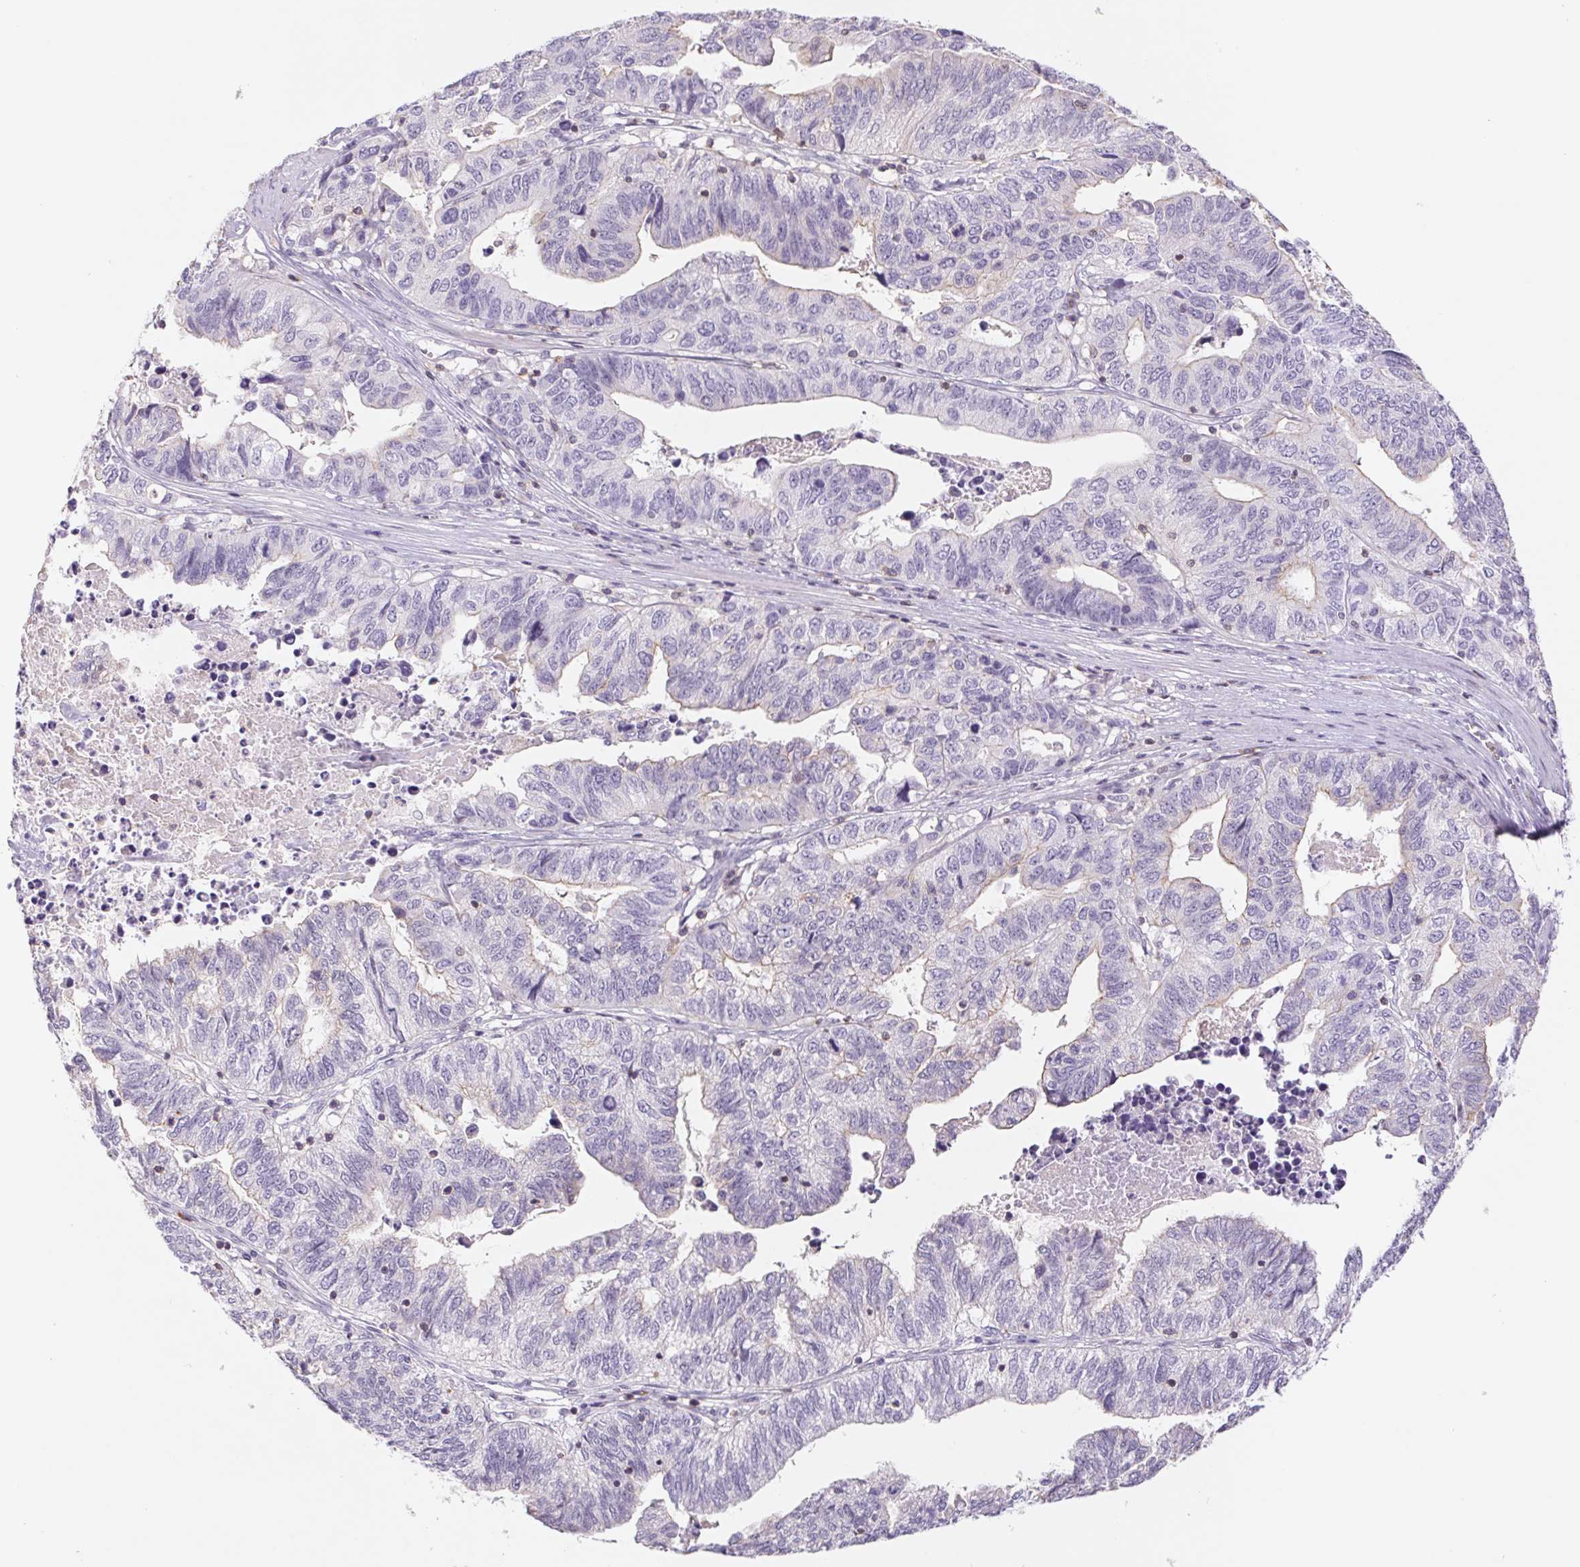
{"staining": {"intensity": "negative", "quantity": "none", "location": "none"}, "tissue": "stomach cancer", "cell_type": "Tumor cells", "image_type": "cancer", "snomed": [{"axis": "morphology", "description": "Adenocarcinoma, NOS"}, {"axis": "topography", "description": "Stomach, upper"}], "caption": "Tumor cells are negative for brown protein staining in stomach cancer (adenocarcinoma). The staining was performed using DAB to visualize the protein expression in brown, while the nuclei were stained in blue with hematoxylin (Magnification: 20x).", "gene": "KIF26A", "patient": {"sex": "female", "age": 67}}